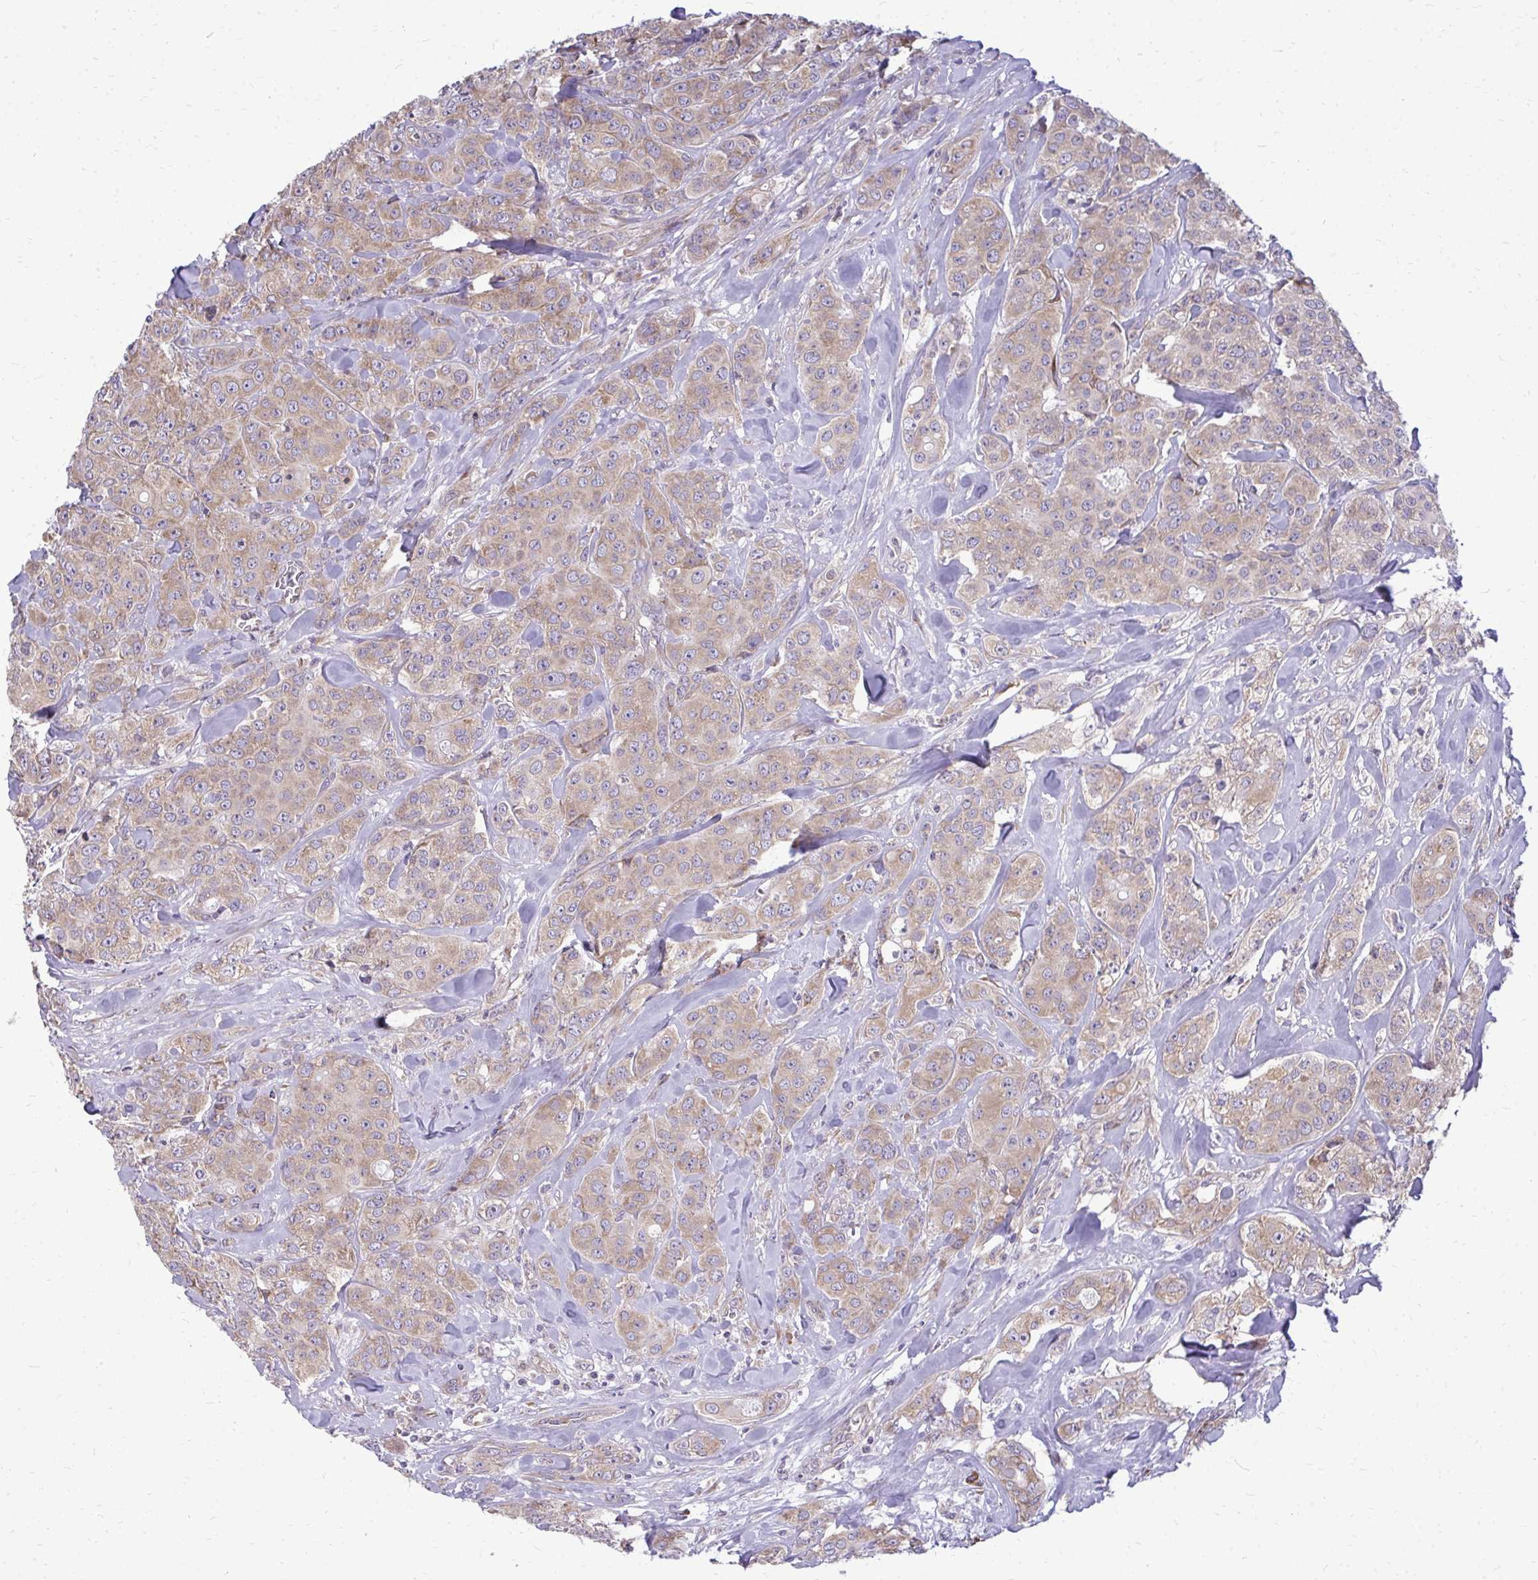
{"staining": {"intensity": "moderate", "quantity": ">75%", "location": "cytoplasmic/membranous"}, "tissue": "breast cancer", "cell_type": "Tumor cells", "image_type": "cancer", "snomed": [{"axis": "morphology", "description": "Normal tissue, NOS"}, {"axis": "morphology", "description": "Duct carcinoma"}, {"axis": "topography", "description": "Breast"}], "caption": "High-magnification brightfield microscopy of breast infiltrating ductal carcinoma stained with DAB (3,3'-diaminobenzidine) (brown) and counterstained with hematoxylin (blue). tumor cells exhibit moderate cytoplasmic/membranous positivity is seen in approximately>75% of cells.", "gene": "RPLP2", "patient": {"sex": "female", "age": 43}}